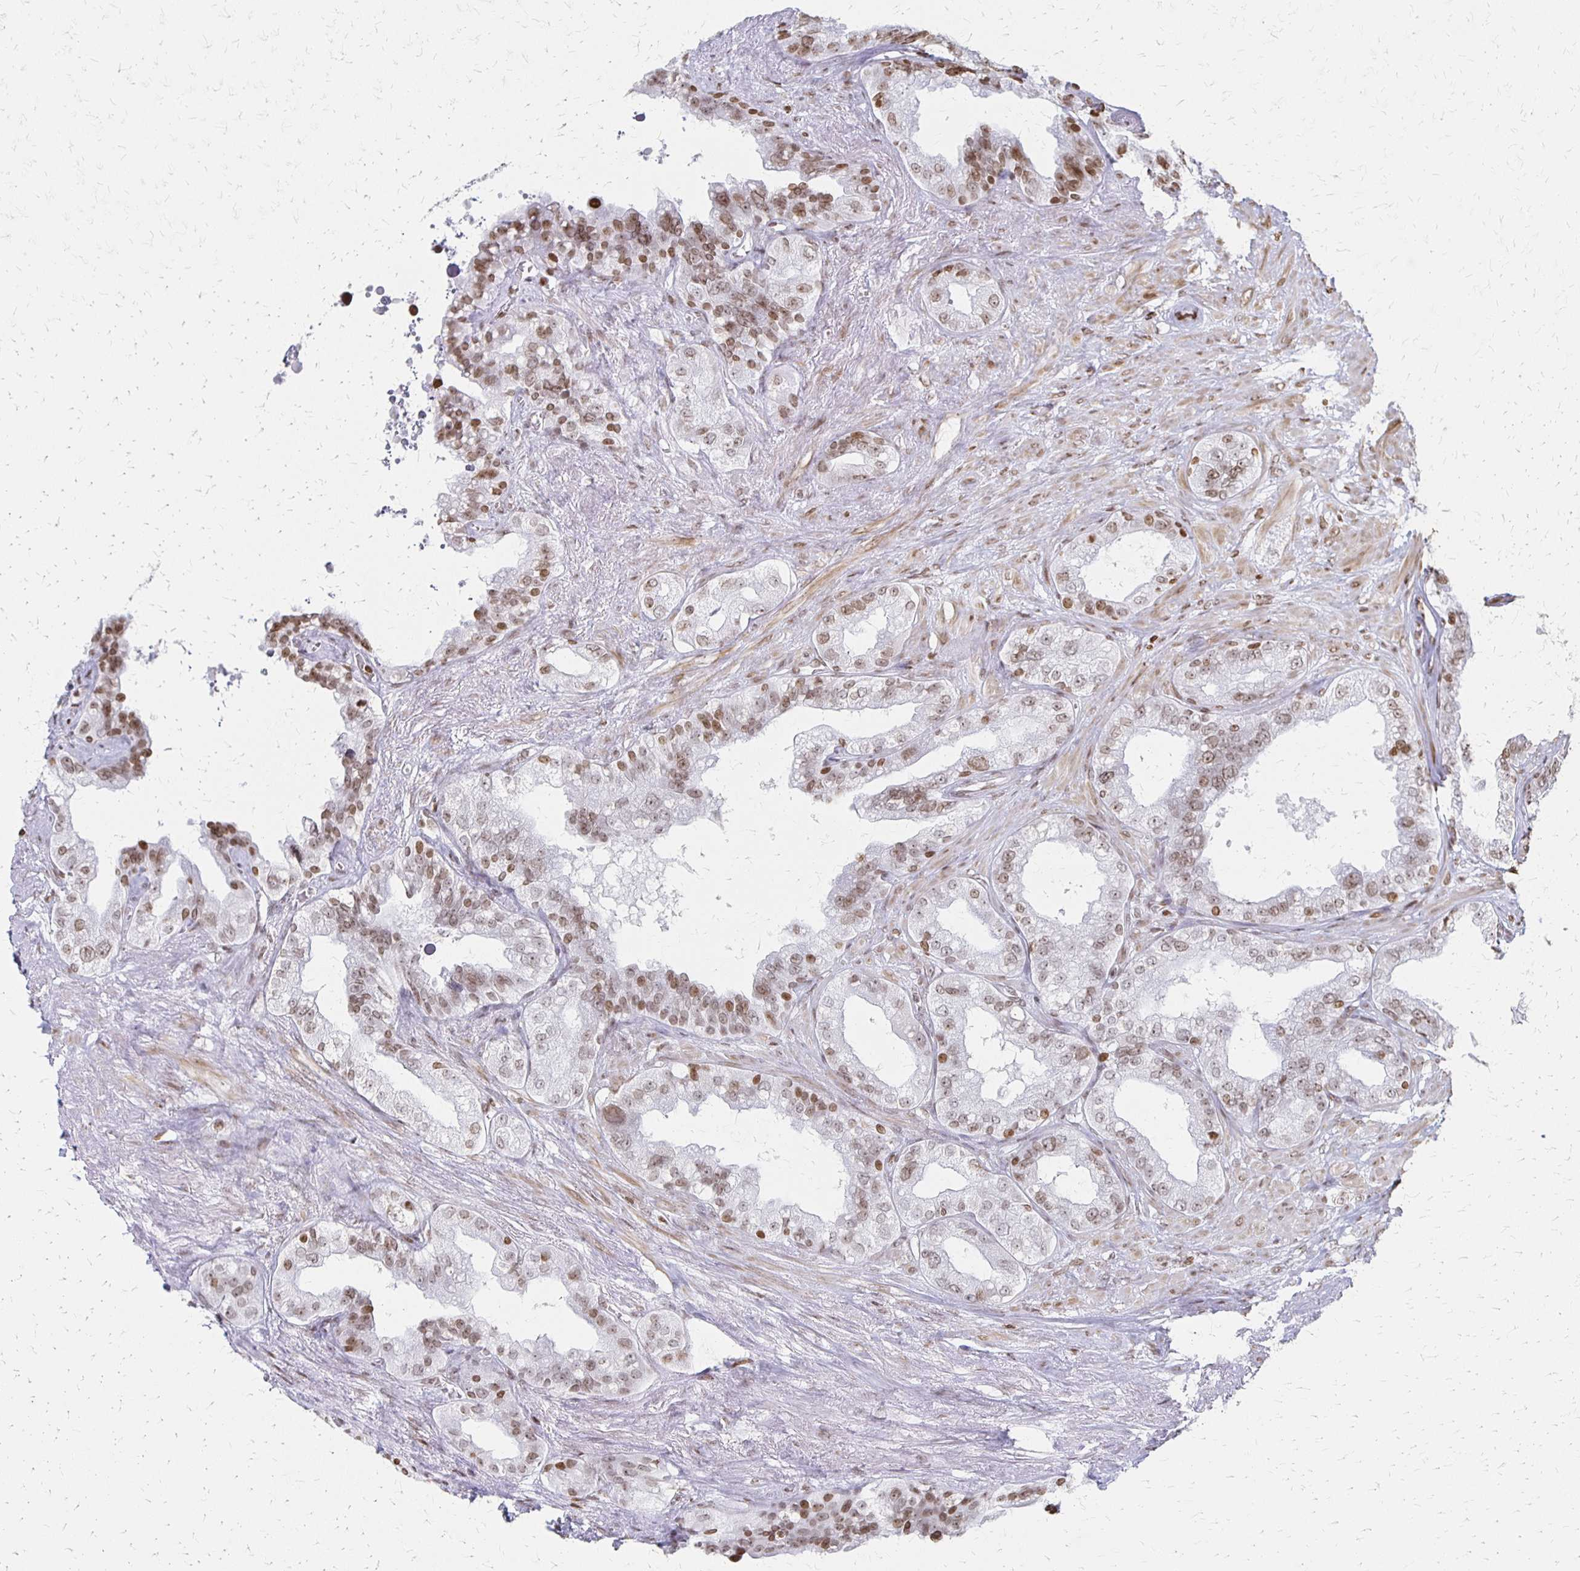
{"staining": {"intensity": "weak", "quantity": ">75%", "location": "nuclear"}, "tissue": "seminal vesicle", "cell_type": "Glandular cells", "image_type": "normal", "snomed": [{"axis": "morphology", "description": "Normal tissue, NOS"}, {"axis": "topography", "description": "Seminal veicle"}, {"axis": "topography", "description": "Peripheral nerve tissue"}], "caption": "Immunohistochemical staining of unremarkable seminal vesicle exhibits low levels of weak nuclear positivity in about >75% of glandular cells. (IHC, brightfield microscopy, high magnification).", "gene": "ZNF280C", "patient": {"sex": "male", "age": 76}}